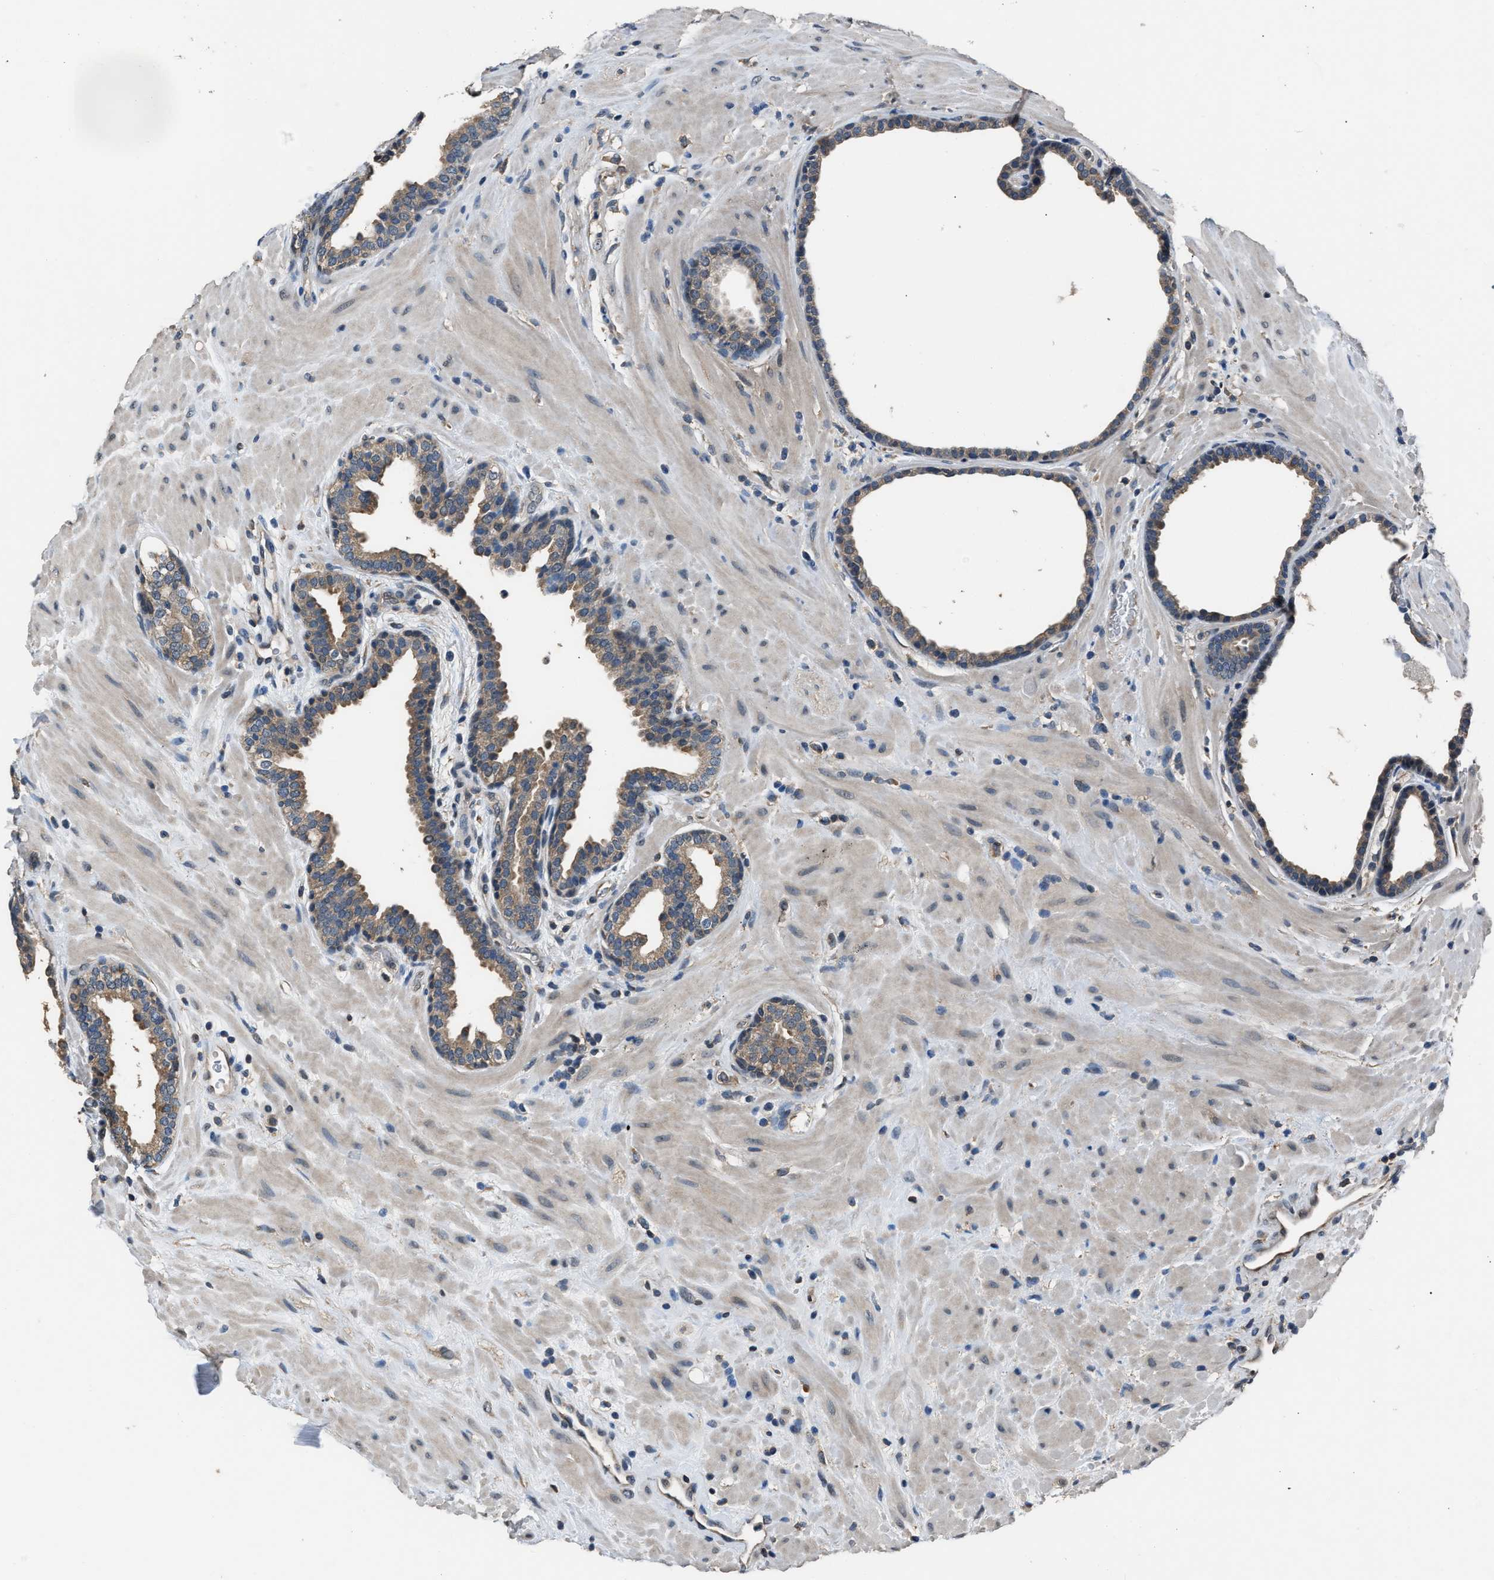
{"staining": {"intensity": "moderate", "quantity": ">75%", "location": "cytoplasmic/membranous"}, "tissue": "prostate", "cell_type": "Glandular cells", "image_type": "normal", "snomed": [{"axis": "morphology", "description": "Normal tissue, NOS"}, {"axis": "topography", "description": "Prostate"}], "caption": "Immunohistochemistry (IHC) photomicrograph of benign prostate: human prostate stained using immunohistochemistry (IHC) shows medium levels of moderate protein expression localized specifically in the cytoplasmic/membranous of glandular cells, appearing as a cytoplasmic/membranous brown color.", "gene": "ABCC9", "patient": {"sex": "male", "age": 51}}